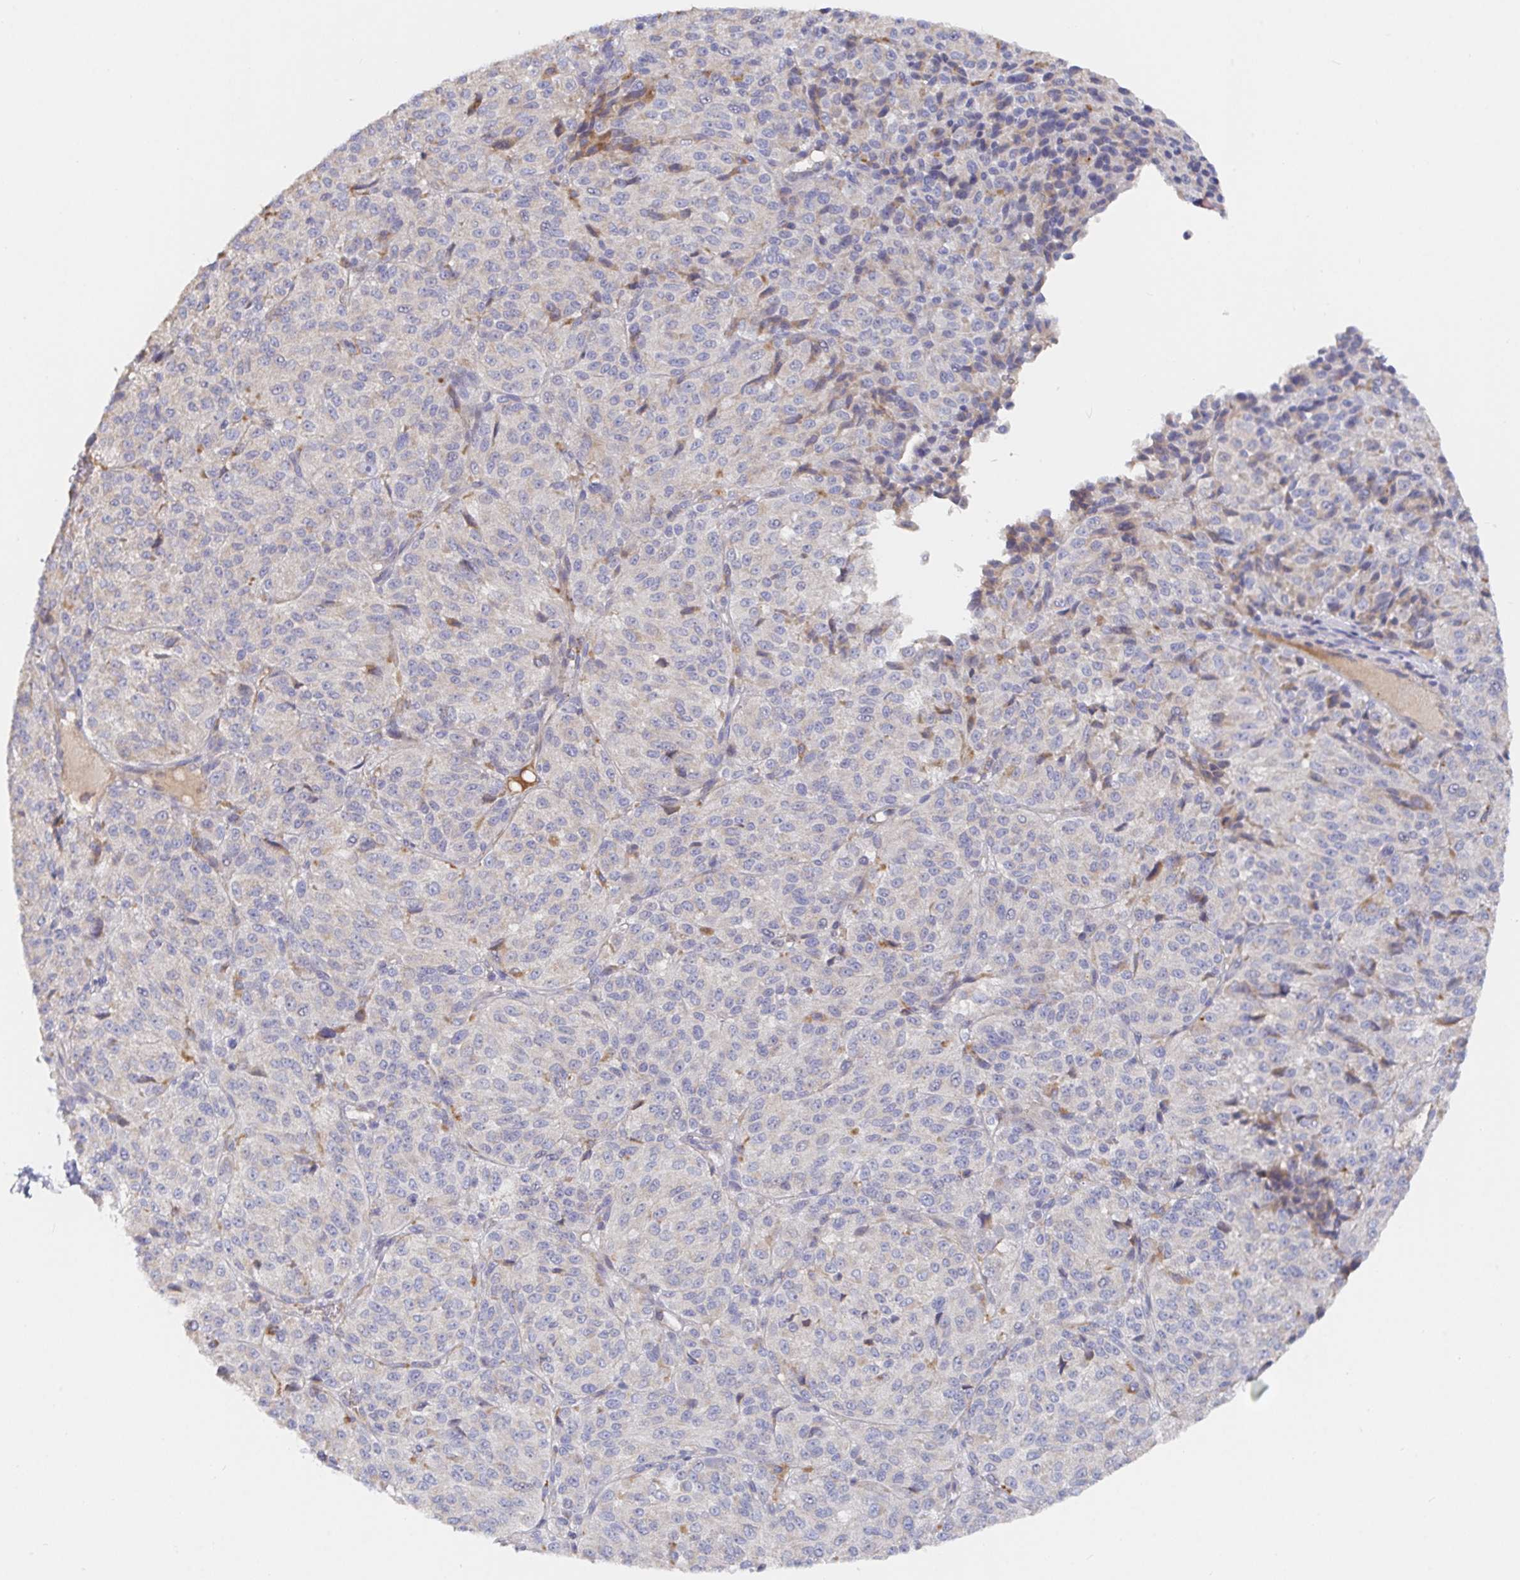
{"staining": {"intensity": "negative", "quantity": "none", "location": "none"}, "tissue": "melanoma", "cell_type": "Tumor cells", "image_type": "cancer", "snomed": [{"axis": "morphology", "description": "Malignant melanoma, Metastatic site"}, {"axis": "topography", "description": "Brain"}], "caption": "Human malignant melanoma (metastatic site) stained for a protein using immunohistochemistry (IHC) shows no positivity in tumor cells.", "gene": "IRAK2", "patient": {"sex": "female", "age": 56}}